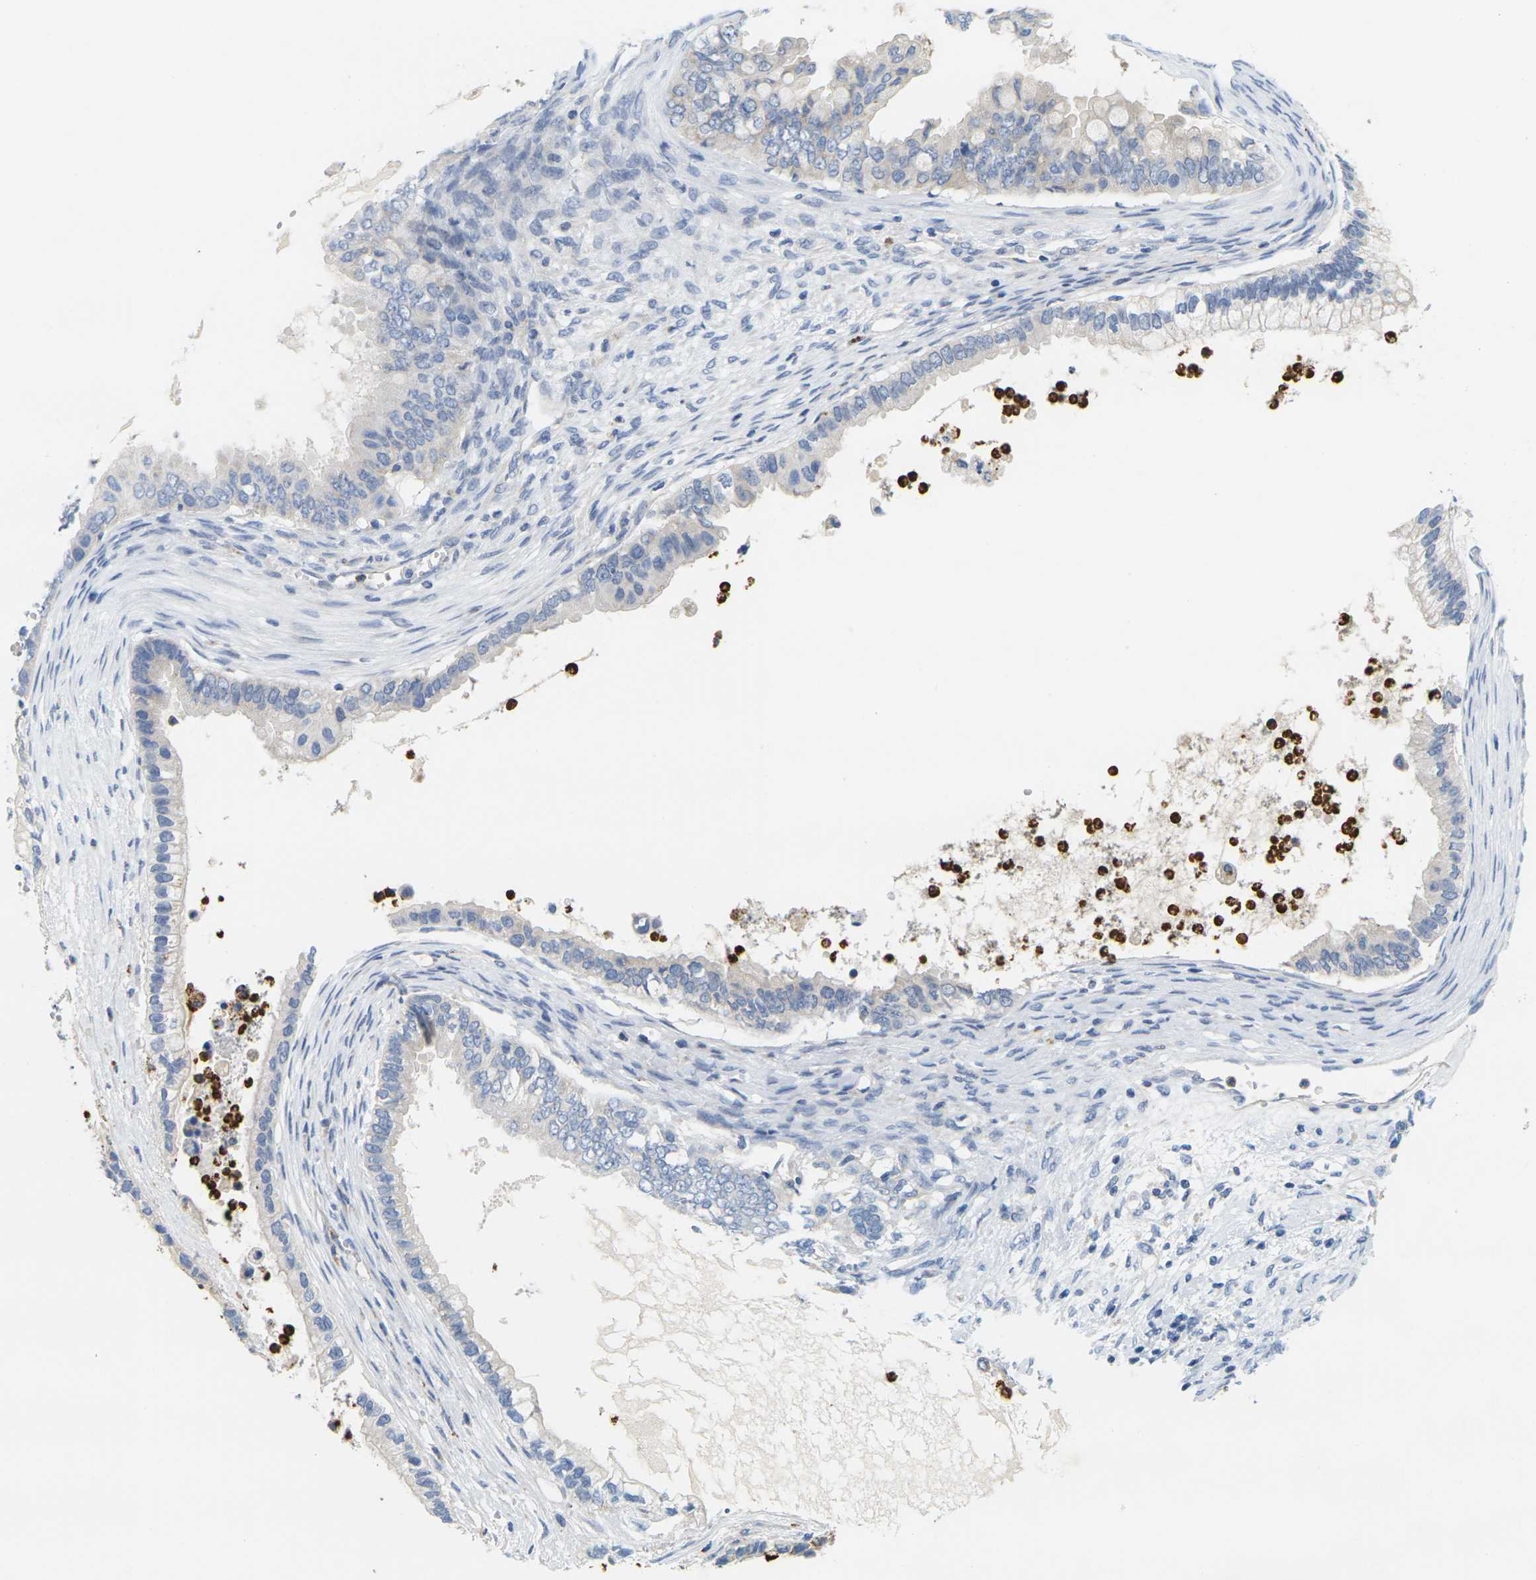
{"staining": {"intensity": "negative", "quantity": "none", "location": "none"}, "tissue": "ovarian cancer", "cell_type": "Tumor cells", "image_type": "cancer", "snomed": [{"axis": "morphology", "description": "Cystadenocarcinoma, mucinous, NOS"}, {"axis": "topography", "description": "Ovary"}], "caption": "Tumor cells are negative for protein expression in human ovarian cancer.", "gene": "KLK5", "patient": {"sex": "female", "age": 80}}